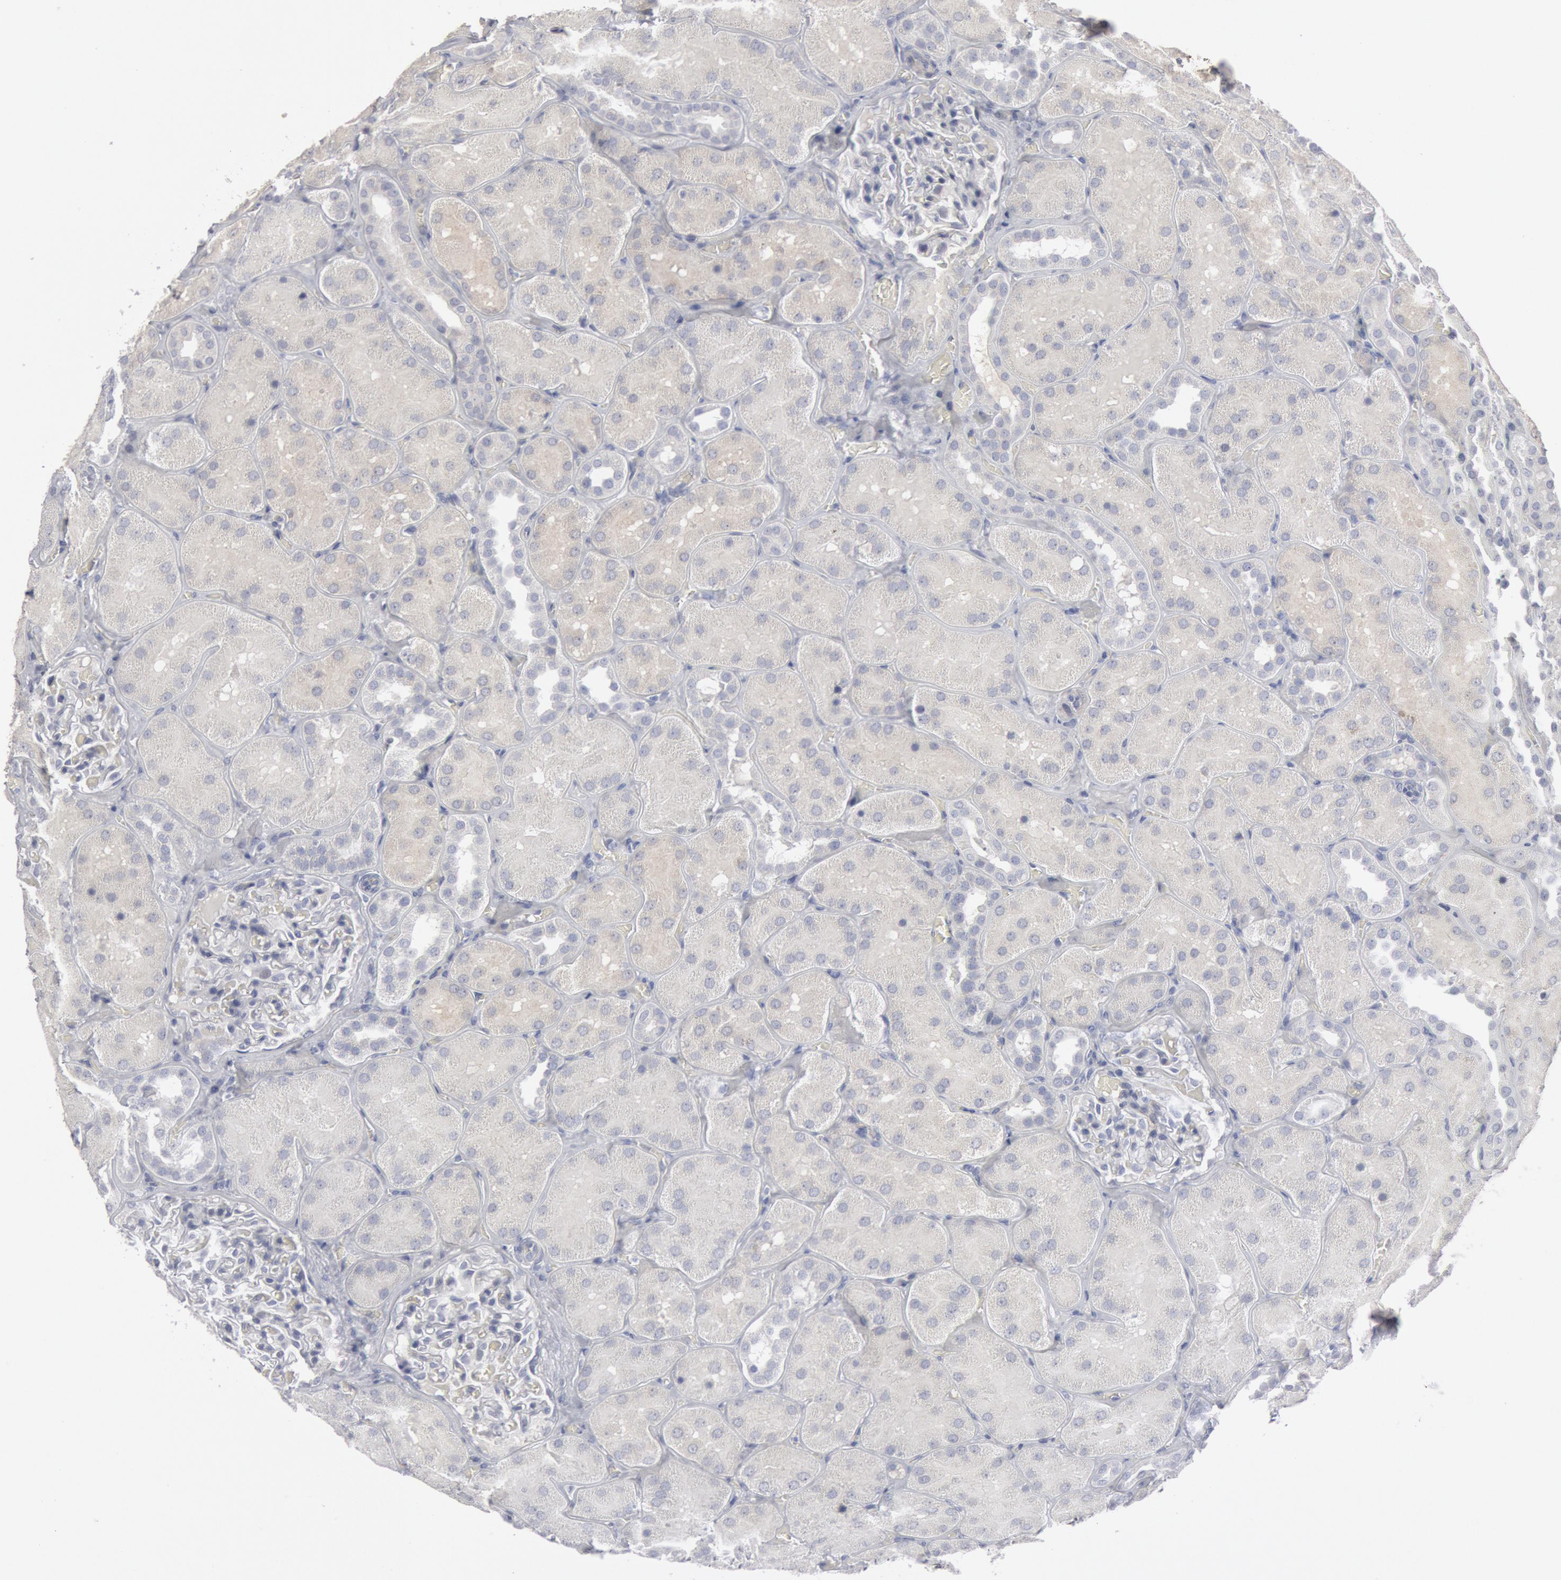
{"staining": {"intensity": "negative", "quantity": "none", "location": "none"}, "tissue": "kidney", "cell_type": "Cells in glomeruli", "image_type": "normal", "snomed": [{"axis": "morphology", "description": "Normal tissue, NOS"}, {"axis": "topography", "description": "Kidney"}], "caption": "Cells in glomeruli show no significant staining in benign kidney. Nuclei are stained in blue.", "gene": "DMC1", "patient": {"sex": "male", "age": 28}}